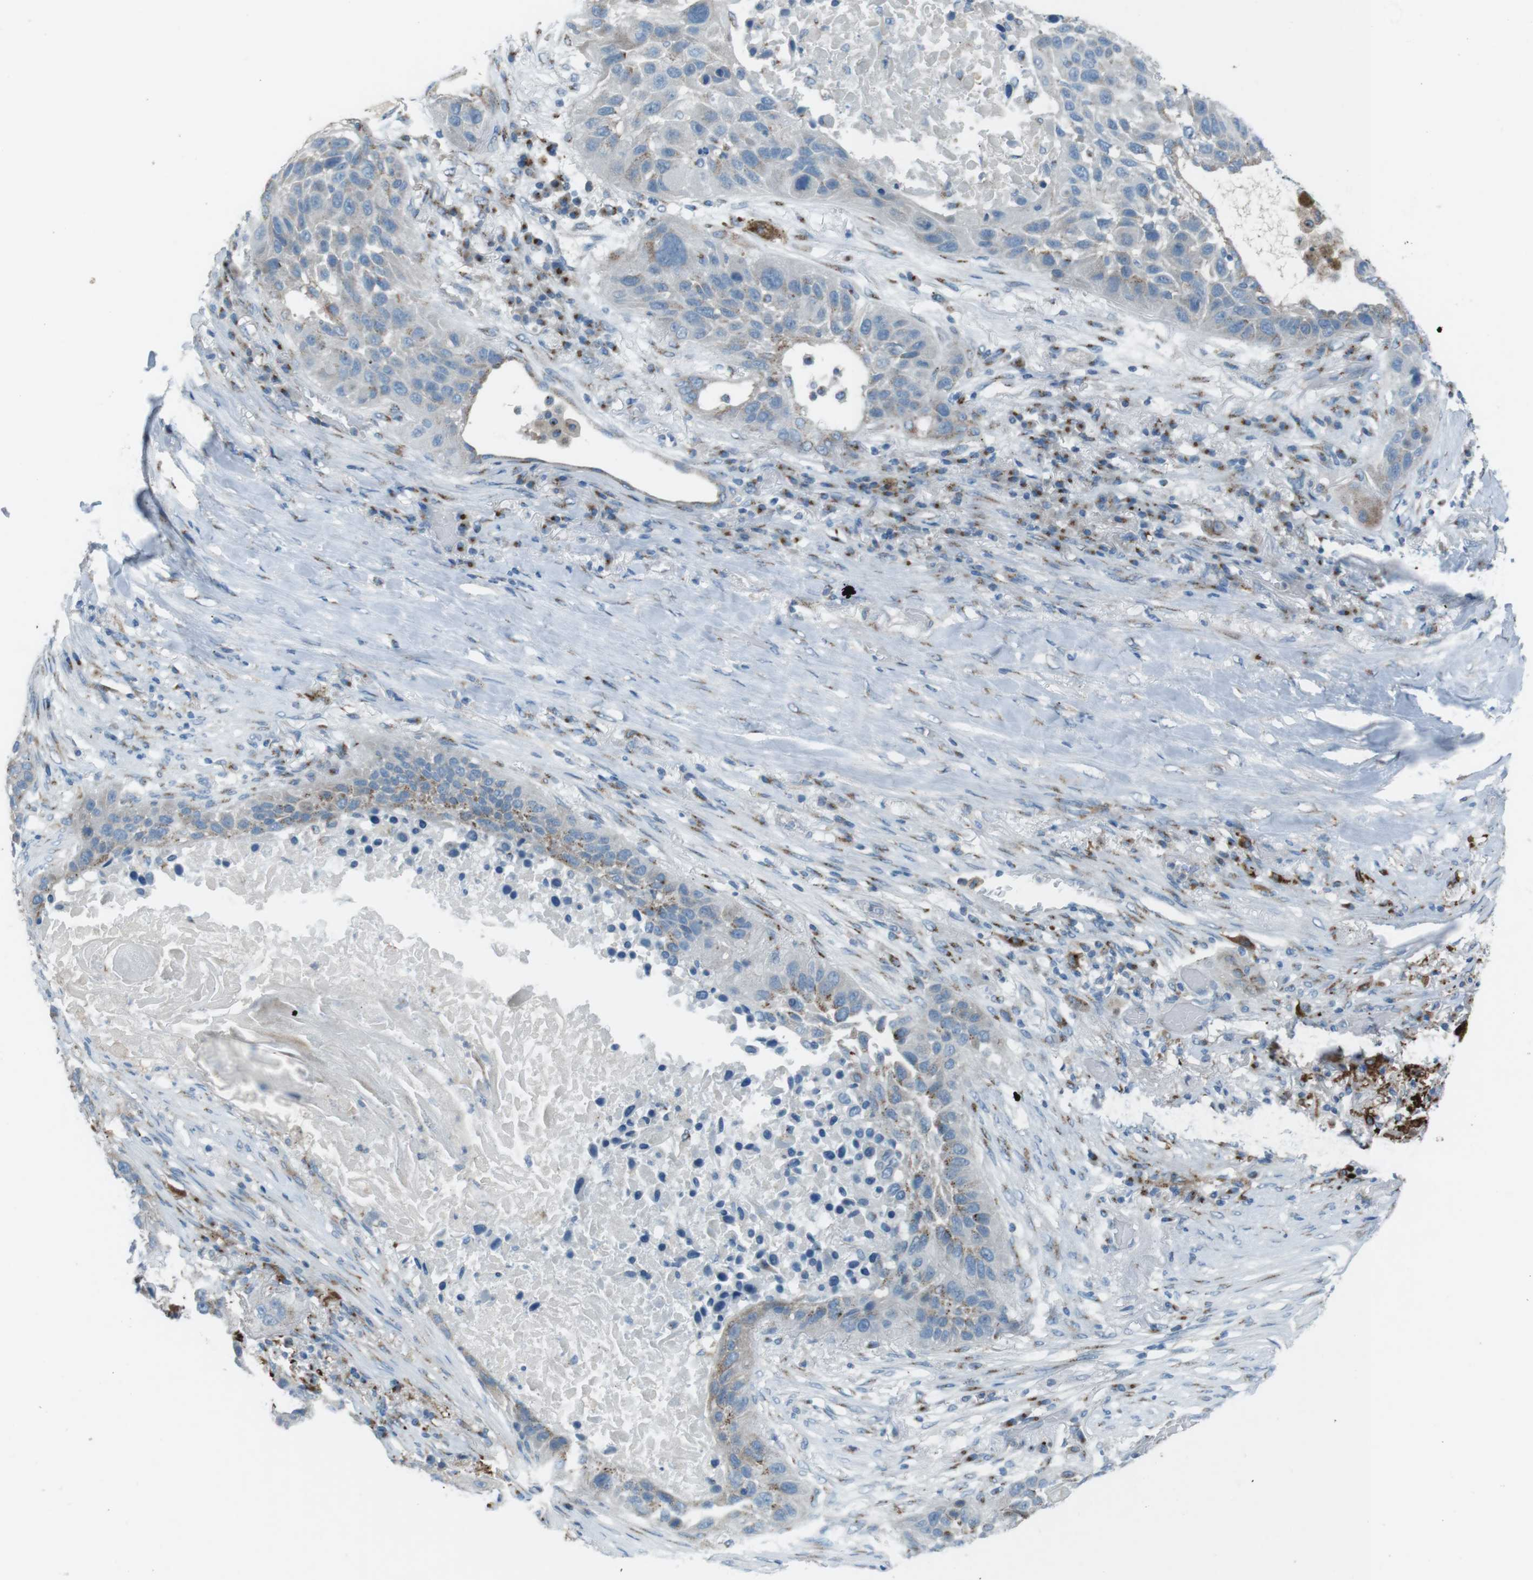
{"staining": {"intensity": "negative", "quantity": "none", "location": "none"}, "tissue": "lung cancer", "cell_type": "Tumor cells", "image_type": "cancer", "snomed": [{"axis": "morphology", "description": "Squamous cell carcinoma, NOS"}, {"axis": "topography", "description": "Lung"}], "caption": "Immunohistochemical staining of human lung cancer demonstrates no significant positivity in tumor cells.", "gene": "TXNDC15", "patient": {"sex": "male", "age": 57}}